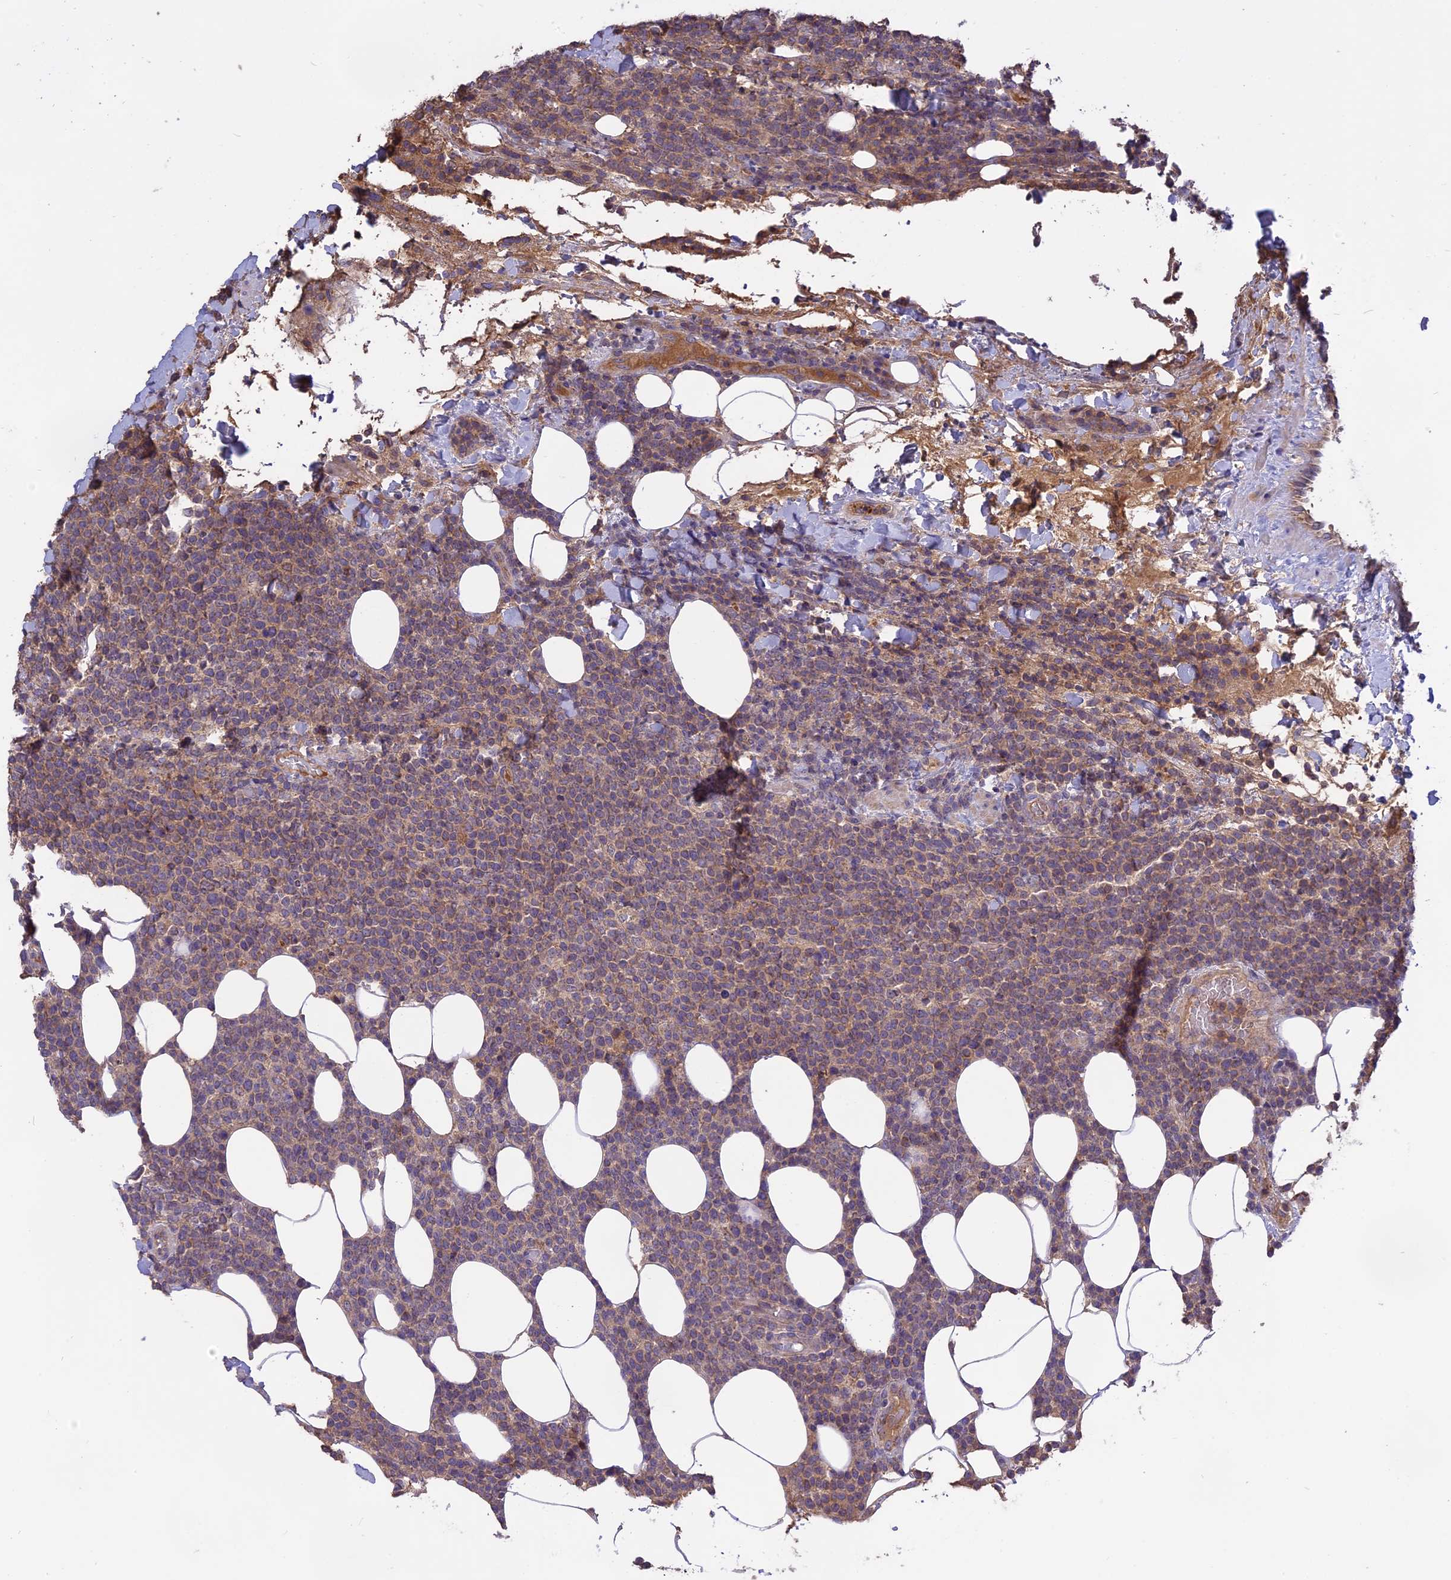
{"staining": {"intensity": "weak", "quantity": "25%-75%", "location": "cytoplasmic/membranous"}, "tissue": "lymphoma", "cell_type": "Tumor cells", "image_type": "cancer", "snomed": [{"axis": "morphology", "description": "Malignant lymphoma, non-Hodgkin's type, High grade"}, {"axis": "topography", "description": "Lymph node"}], "caption": "A brown stain shows weak cytoplasmic/membranous expression of a protein in lymphoma tumor cells.", "gene": "NUDT8", "patient": {"sex": "male", "age": 61}}